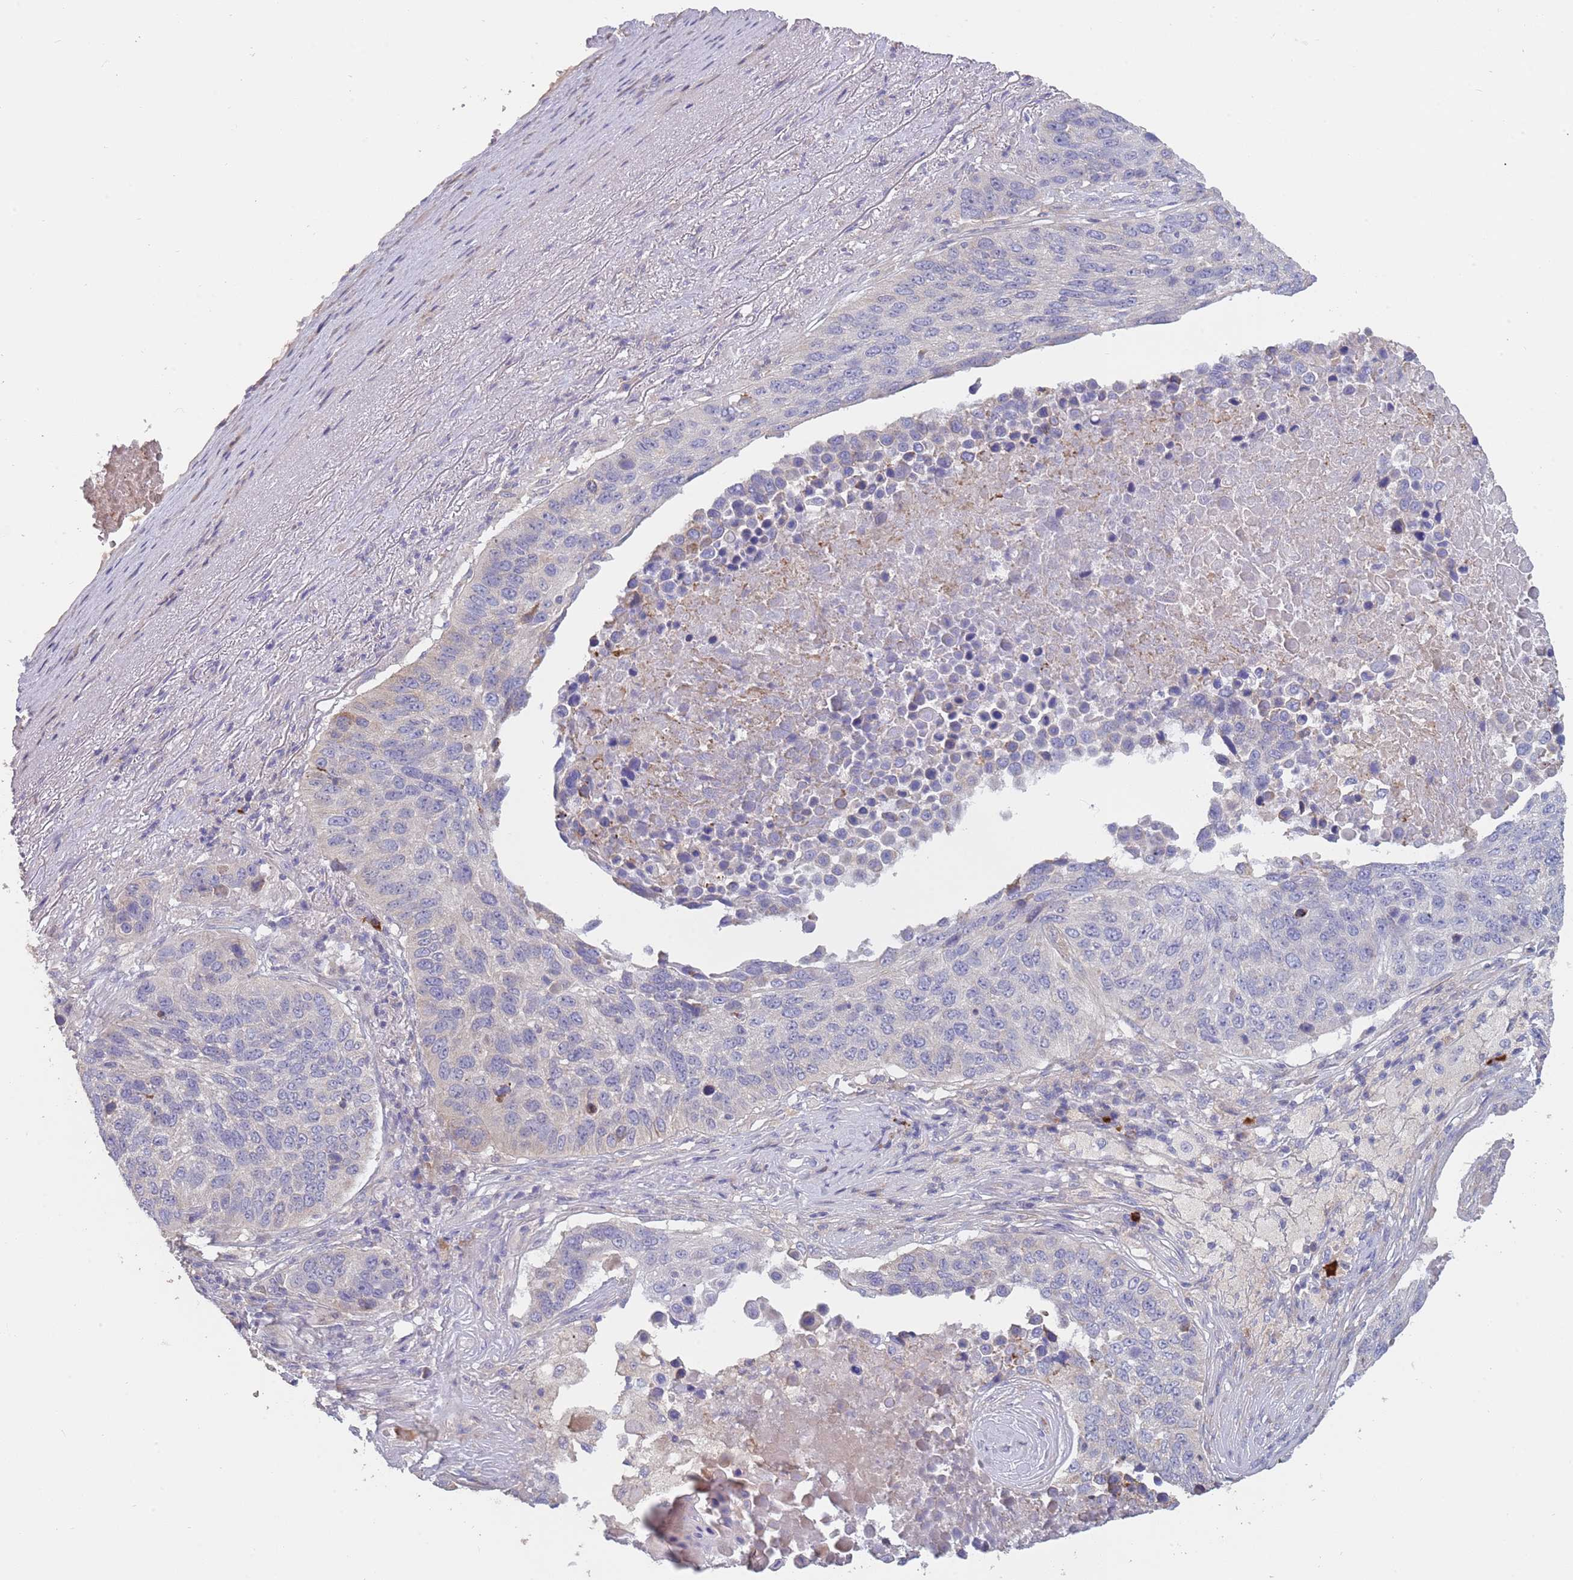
{"staining": {"intensity": "negative", "quantity": "none", "location": "none"}, "tissue": "lung cancer", "cell_type": "Tumor cells", "image_type": "cancer", "snomed": [{"axis": "morphology", "description": "Normal tissue, NOS"}, {"axis": "morphology", "description": "Squamous cell carcinoma, NOS"}, {"axis": "topography", "description": "Lymph node"}, {"axis": "topography", "description": "Lung"}], "caption": "IHC photomicrograph of neoplastic tissue: human lung cancer stained with DAB (3,3'-diaminobenzidine) exhibits no significant protein positivity in tumor cells. (DAB (3,3'-diaminobenzidine) IHC with hematoxylin counter stain).", "gene": "SUSD1", "patient": {"sex": "male", "age": 66}}